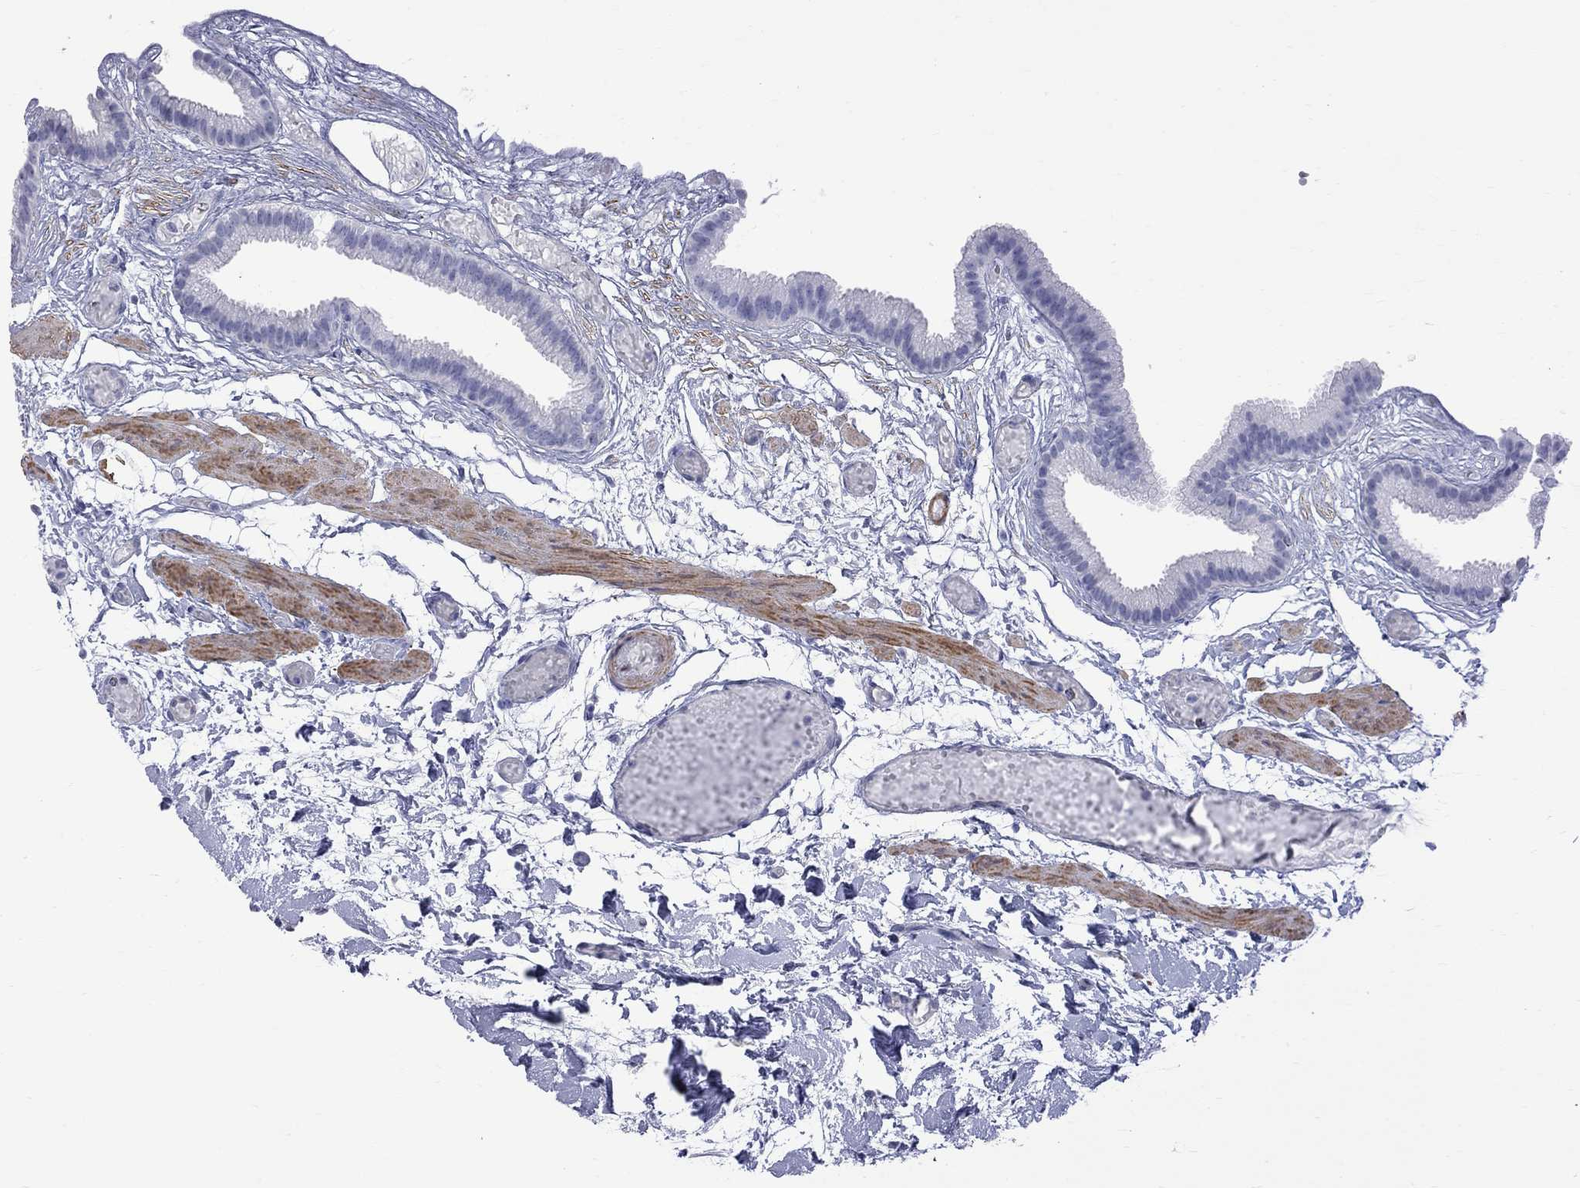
{"staining": {"intensity": "negative", "quantity": "none", "location": "none"}, "tissue": "gallbladder", "cell_type": "Glandular cells", "image_type": "normal", "snomed": [{"axis": "morphology", "description": "Normal tissue, NOS"}, {"axis": "topography", "description": "Gallbladder"}], "caption": "Protein analysis of benign gallbladder displays no significant positivity in glandular cells.", "gene": "BPIFB1", "patient": {"sex": "female", "age": 45}}